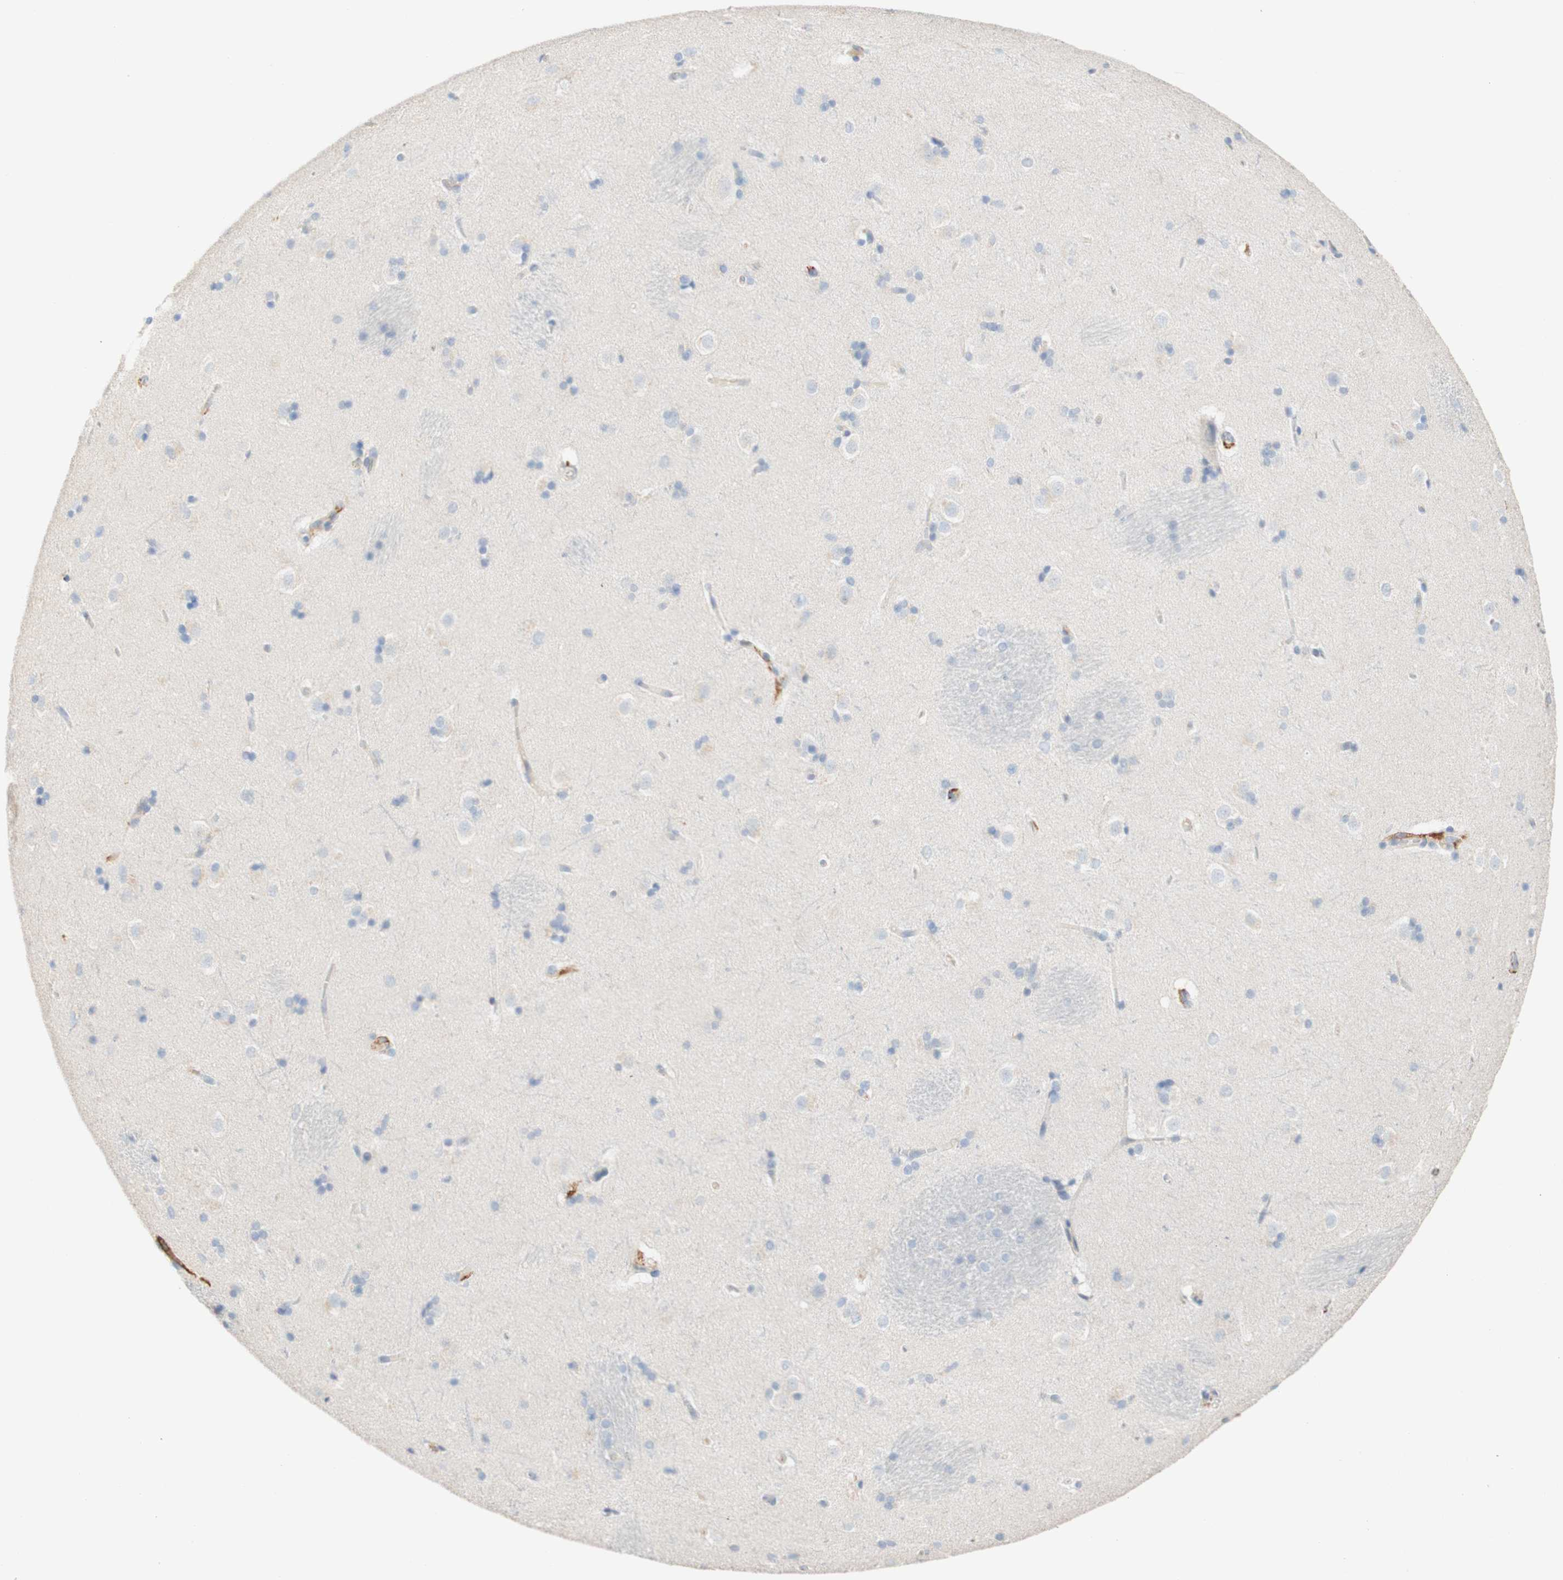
{"staining": {"intensity": "negative", "quantity": "none", "location": "none"}, "tissue": "caudate", "cell_type": "Glial cells", "image_type": "normal", "snomed": [{"axis": "morphology", "description": "Normal tissue, NOS"}, {"axis": "topography", "description": "Lateral ventricle wall"}], "caption": "Normal caudate was stained to show a protein in brown. There is no significant positivity in glial cells. (DAB IHC visualized using brightfield microscopy, high magnification).", "gene": "FCGRT", "patient": {"sex": "female", "age": 19}}